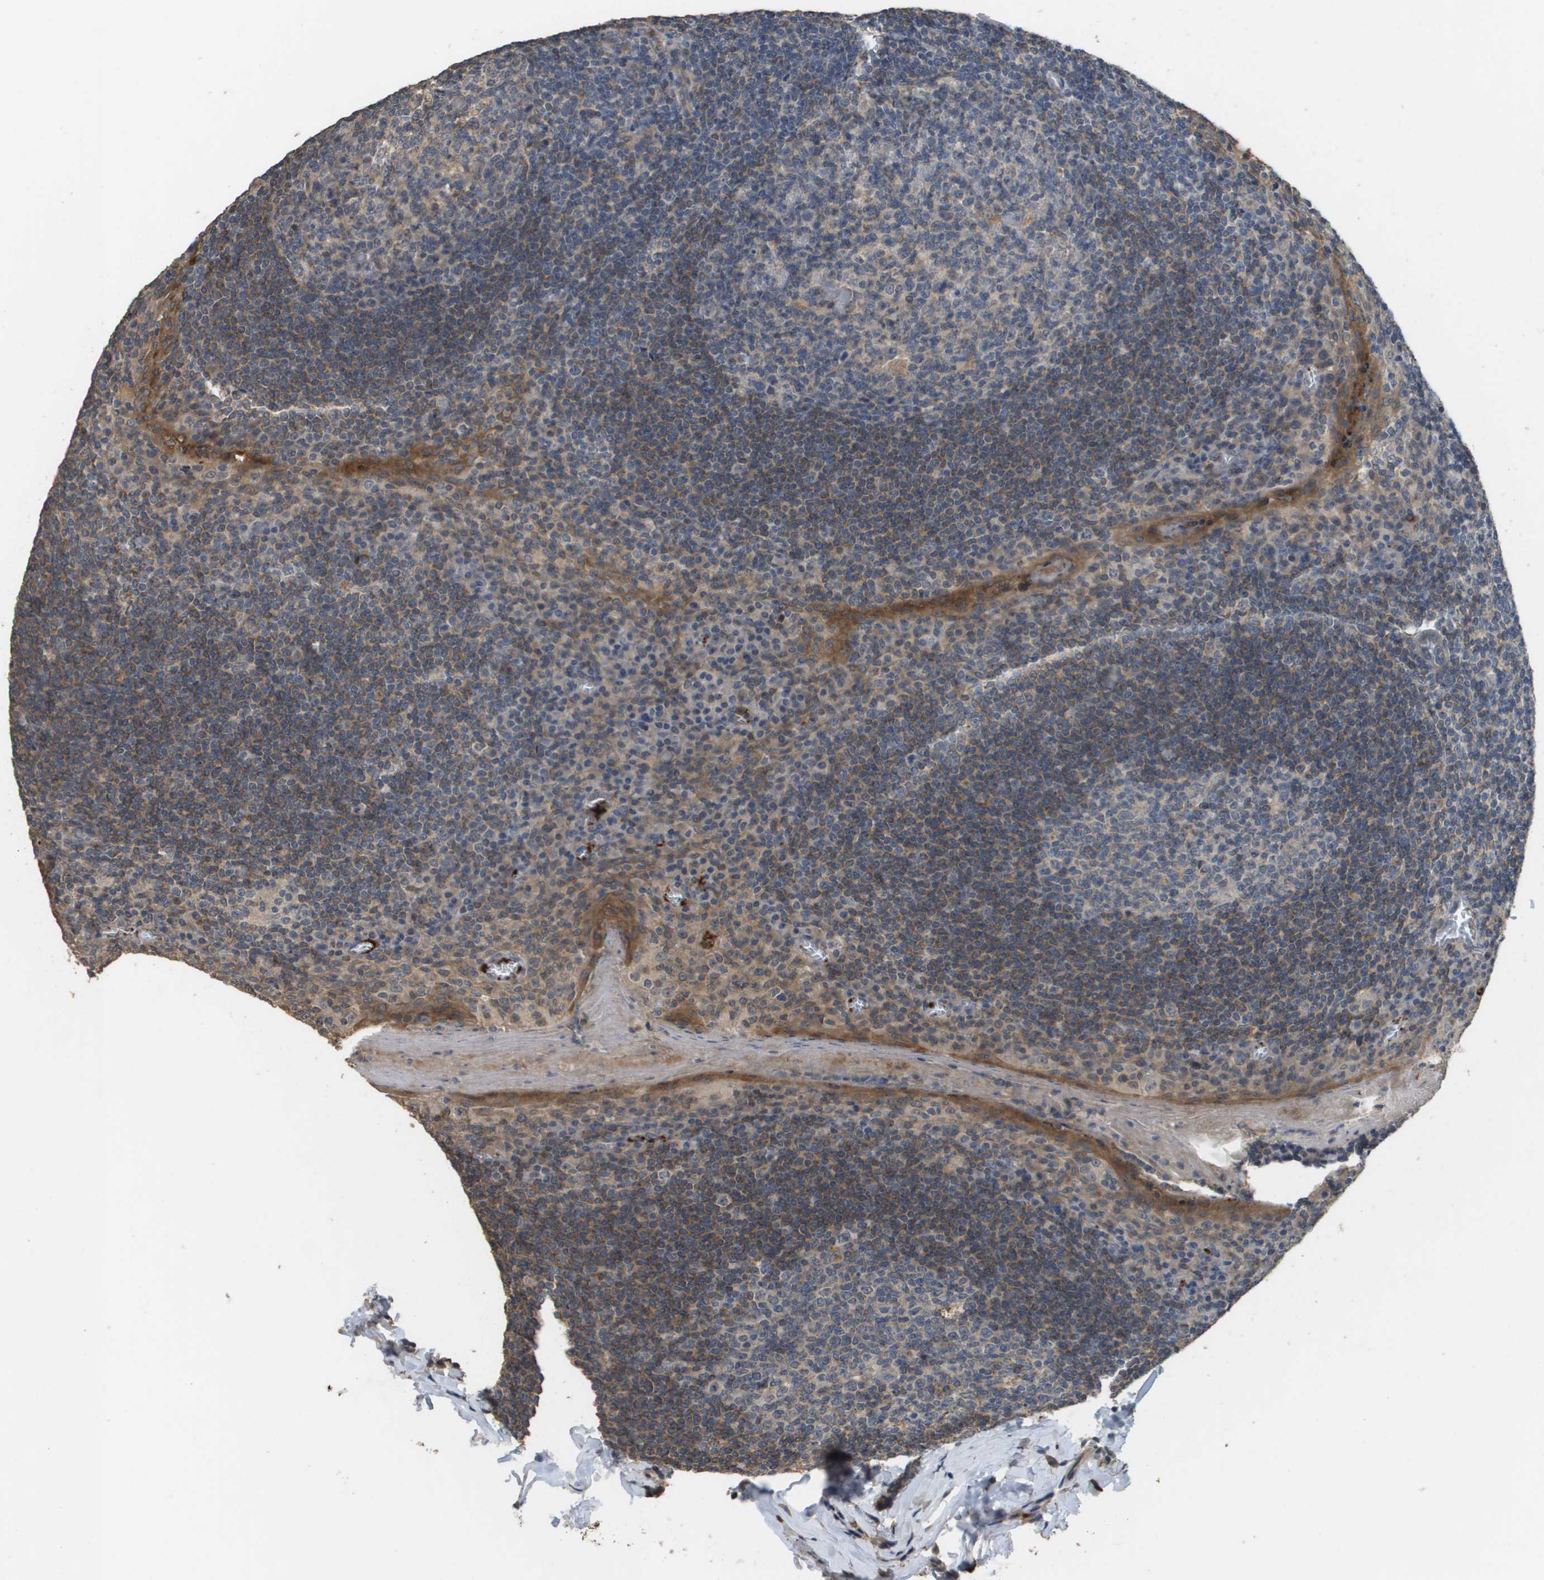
{"staining": {"intensity": "weak", "quantity": "25%-75%", "location": "cytoplasmic/membranous"}, "tissue": "tonsil", "cell_type": "Germinal center cells", "image_type": "normal", "snomed": [{"axis": "morphology", "description": "Normal tissue, NOS"}, {"axis": "topography", "description": "Tonsil"}], "caption": "A photomicrograph showing weak cytoplasmic/membranous staining in about 25%-75% of germinal center cells in normal tonsil, as visualized by brown immunohistochemical staining.", "gene": "RAB27B", "patient": {"sex": "male", "age": 31}}